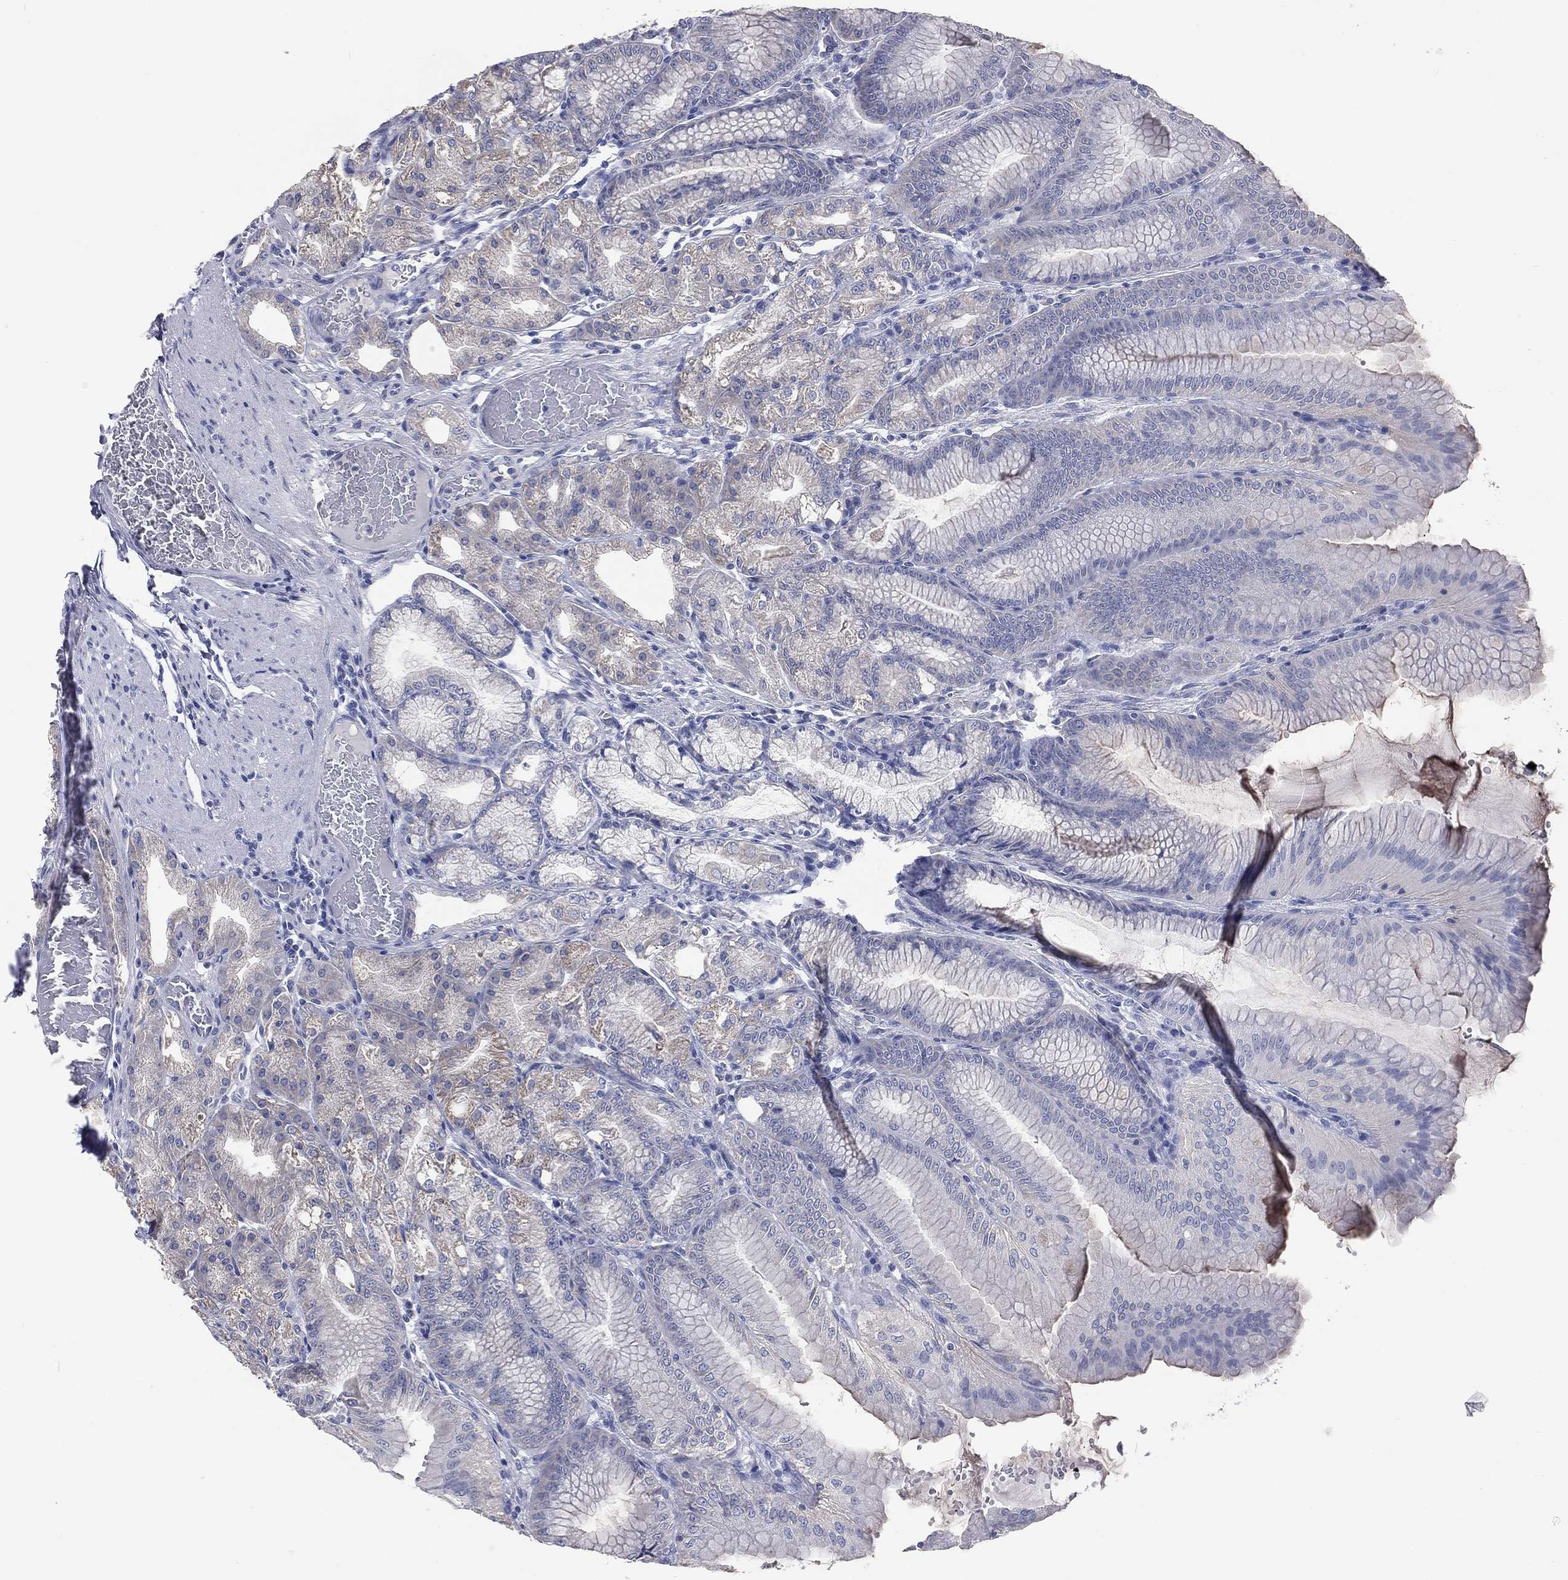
{"staining": {"intensity": "weak", "quantity": "<25%", "location": "cytoplasmic/membranous"}, "tissue": "stomach", "cell_type": "Glandular cells", "image_type": "normal", "snomed": [{"axis": "morphology", "description": "Normal tissue, NOS"}, {"axis": "topography", "description": "Stomach"}], "caption": "Immunohistochemistry (IHC) photomicrograph of benign stomach: human stomach stained with DAB (3,3'-diaminobenzidine) displays no significant protein positivity in glandular cells.", "gene": "STK31", "patient": {"sex": "male", "age": 71}}